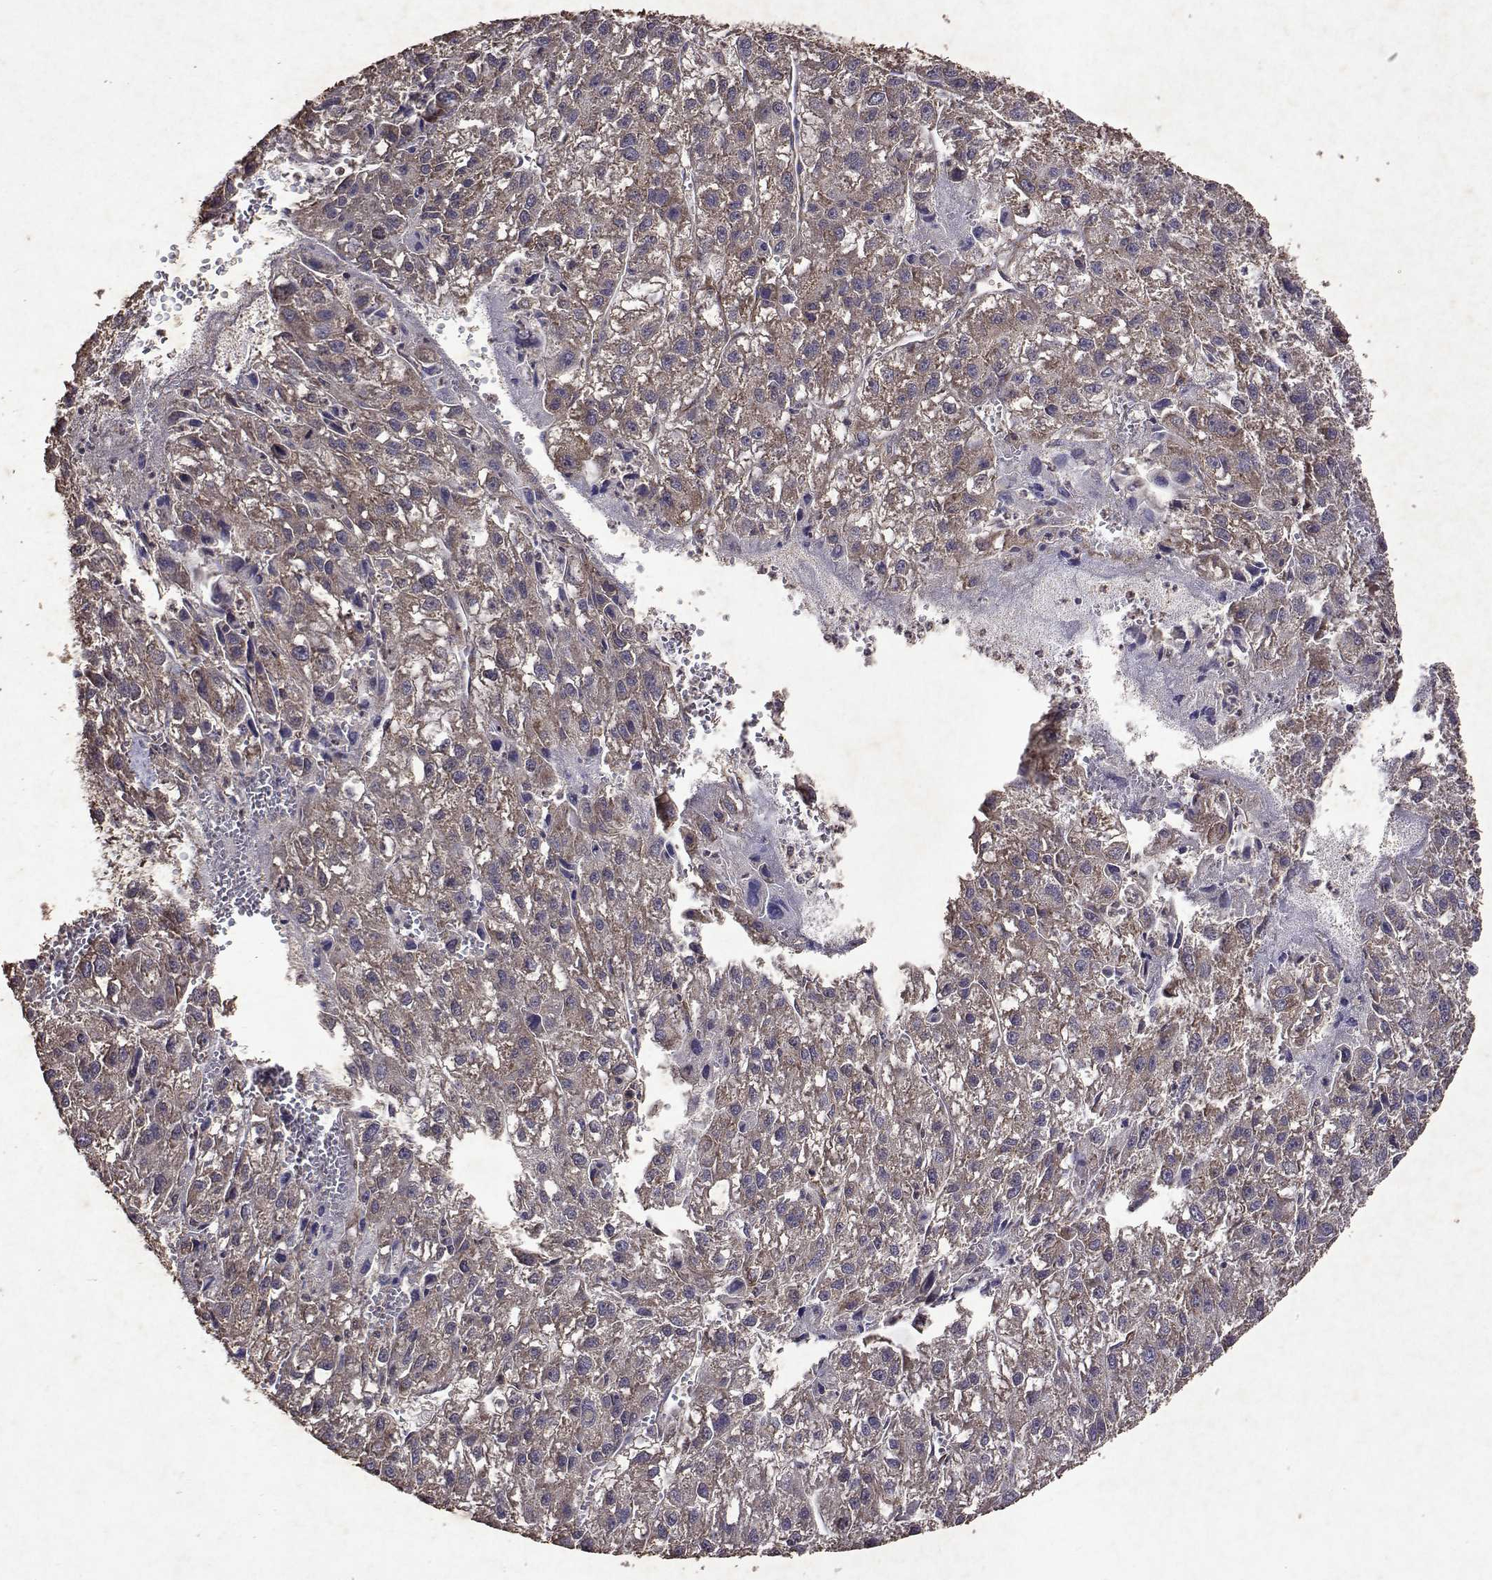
{"staining": {"intensity": "weak", "quantity": "<25%", "location": "cytoplasmic/membranous"}, "tissue": "liver cancer", "cell_type": "Tumor cells", "image_type": "cancer", "snomed": [{"axis": "morphology", "description": "Carcinoma, Hepatocellular, NOS"}, {"axis": "topography", "description": "Liver"}], "caption": "An image of liver hepatocellular carcinoma stained for a protein shows no brown staining in tumor cells.", "gene": "TARBP2", "patient": {"sex": "female", "age": 70}}